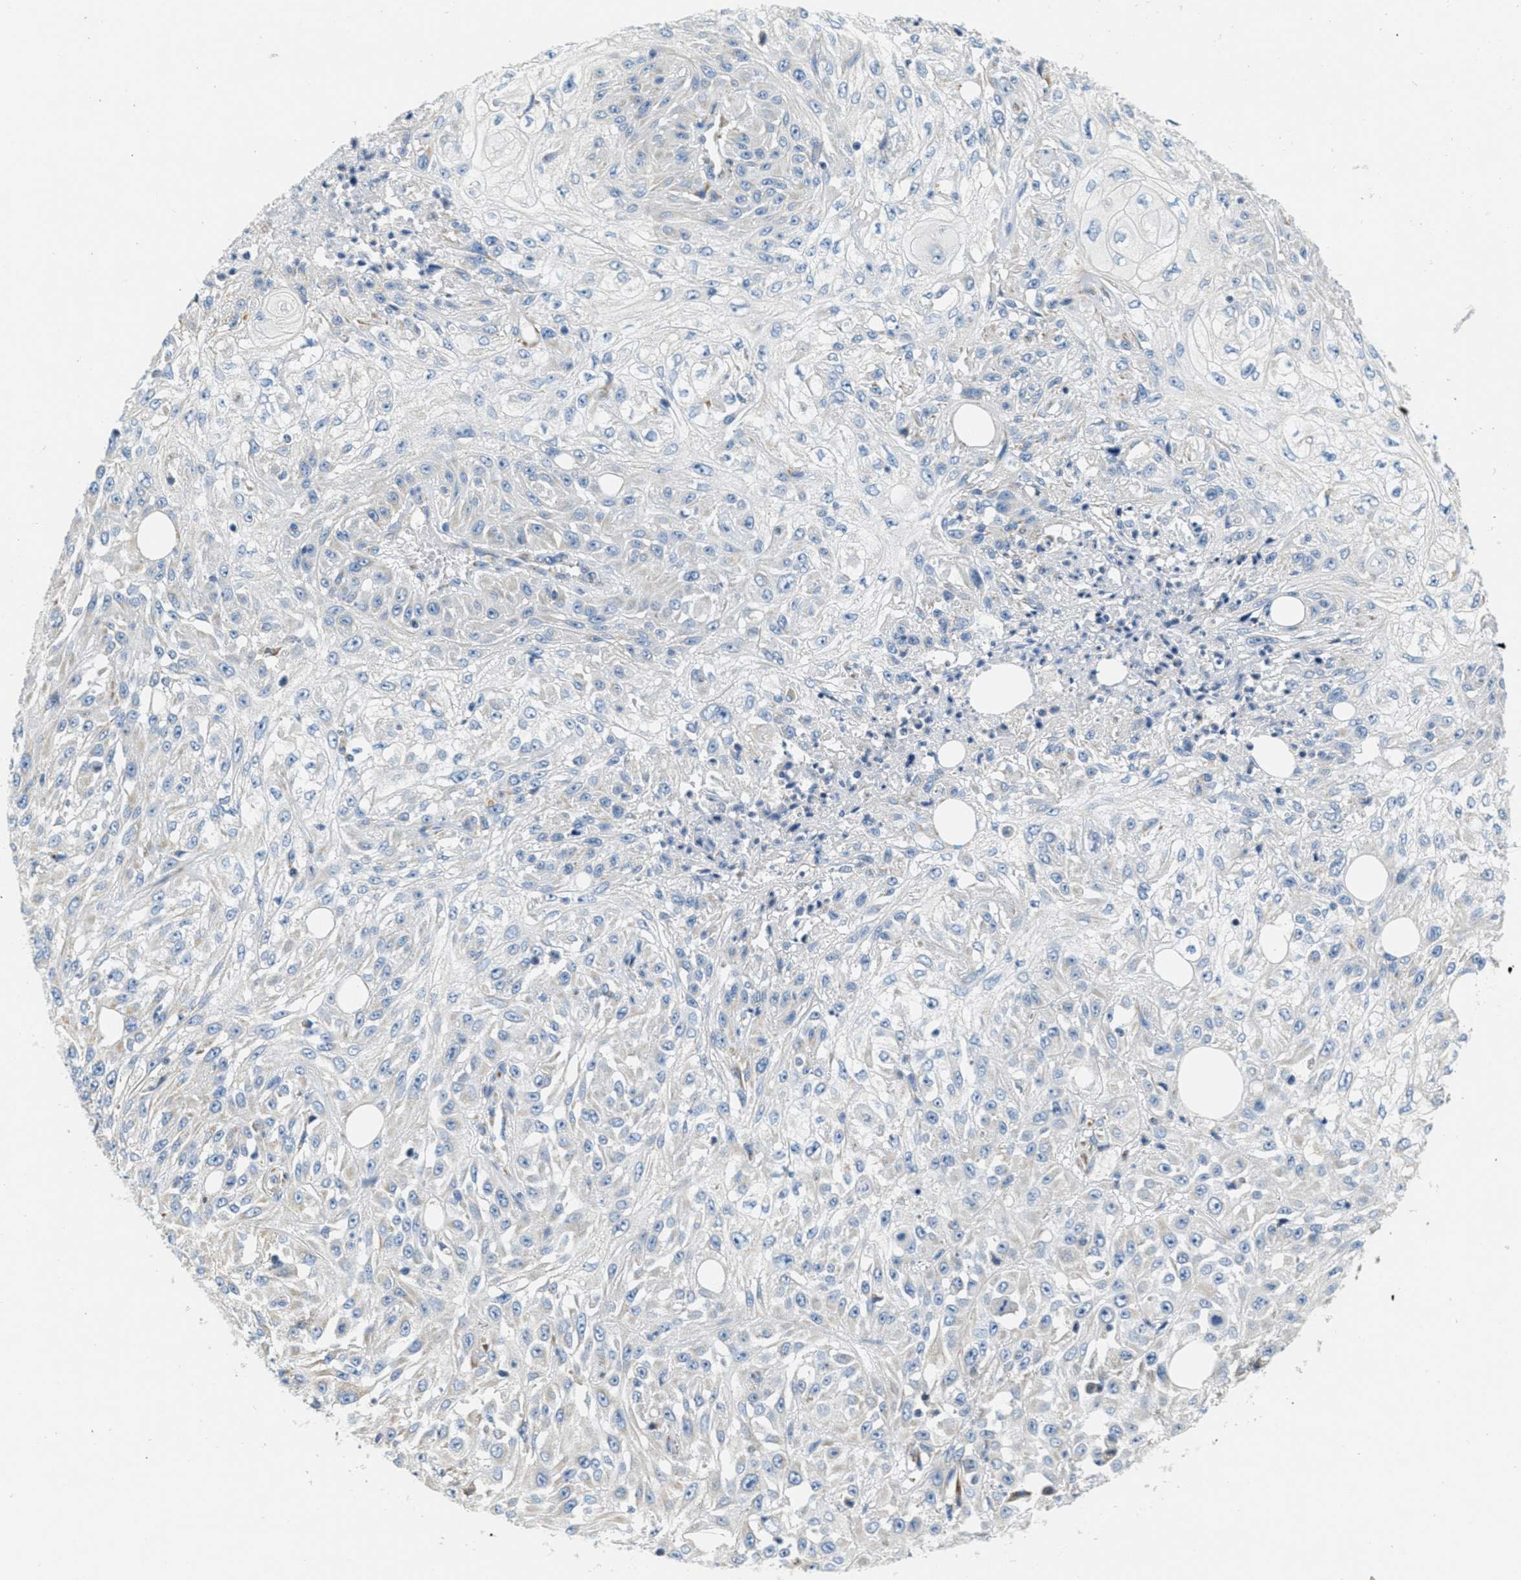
{"staining": {"intensity": "negative", "quantity": "none", "location": "none"}, "tissue": "skin cancer", "cell_type": "Tumor cells", "image_type": "cancer", "snomed": [{"axis": "morphology", "description": "Squamous cell carcinoma, NOS"}, {"axis": "morphology", "description": "Squamous cell carcinoma, metastatic, NOS"}, {"axis": "topography", "description": "Skin"}, {"axis": "topography", "description": "Lymph node"}], "caption": "High magnification brightfield microscopy of skin cancer stained with DAB (3,3'-diaminobenzidine) (brown) and counterstained with hematoxylin (blue): tumor cells show no significant staining.", "gene": "CA4", "patient": {"sex": "male", "age": 75}}